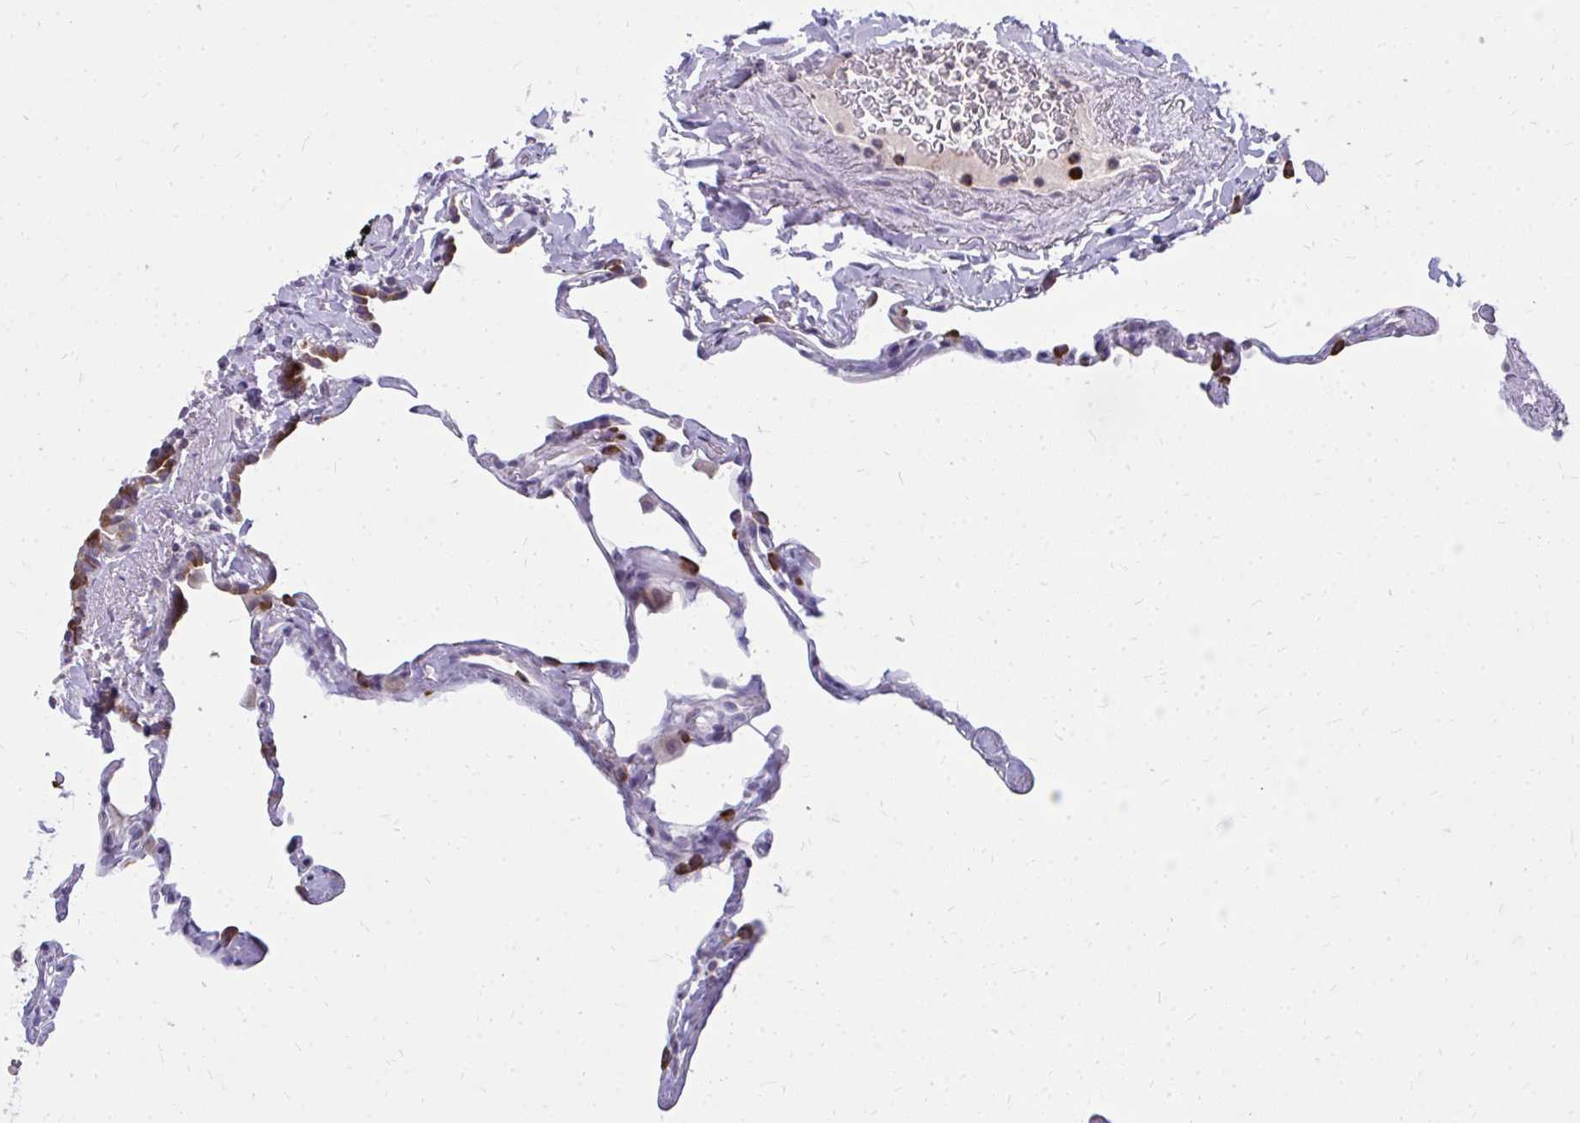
{"staining": {"intensity": "strong", "quantity": "<25%", "location": "cytoplasmic/membranous"}, "tissue": "lung", "cell_type": "Alveolar cells", "image_type": "normal", "snomed": [{"axis": "morphology", "description": "Normal tissue, NOS"}, {"axis": "topography", "description": "Lung"}], "caption": "This micrograph shows immunohistochemistry staining of unremarkable lung, with medium strong cytoplasmic/membranous staining in approximately <25% of alveolar cells.", "gene": "ACSL5", "patient": {"sex": "male", "age": 65}}